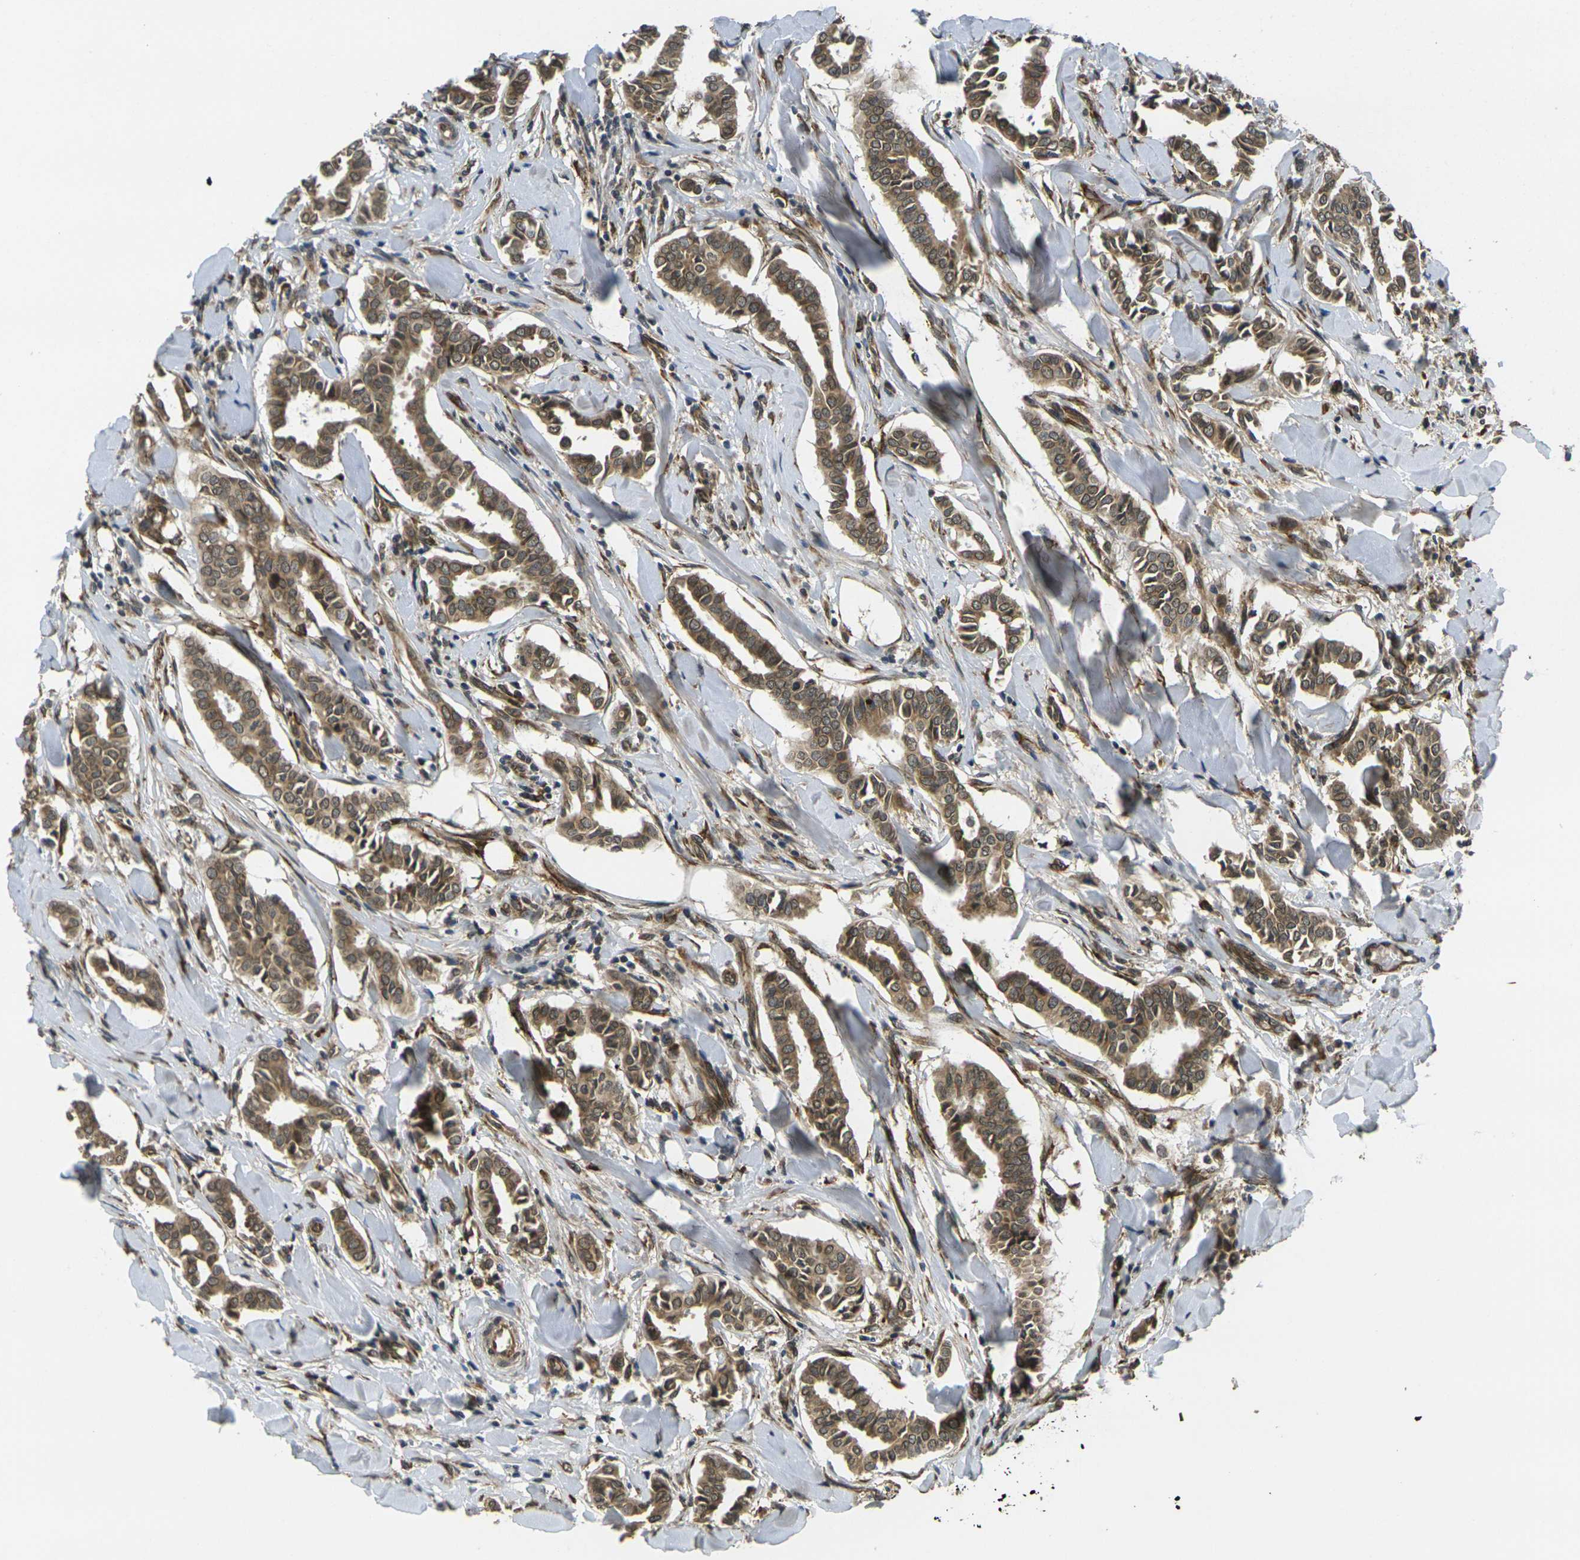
{"staining": {"intensity": "moderate", "quantity": ">75%", "location": "cytoplasmic/membranous"}, "tissue": "head and neck cancer", "cell_type": "Tumor cells", "image_type": "cancer", "snomed": [{"axis": "morphology", "description": "Adenocarcinoma, NOS"}, {"axis": "topography", "description": "Salivary gland"}, {"axis": "topography", "description": "Head-Neck"}], "caption": "Brown immunohistochemical staining in head and neck adenocarcinoma demonstrates moderate cytoplasmic/membranous expression in approximately >75% of tumor cells. Using DAB (3,3'-diaminobenzidine) (brown) and hematoxylin (blue) stains, captured at high magnification using brightfield microscopy.", "gene": "FUT11", "patient": {"sex": "female", "age": 59}}